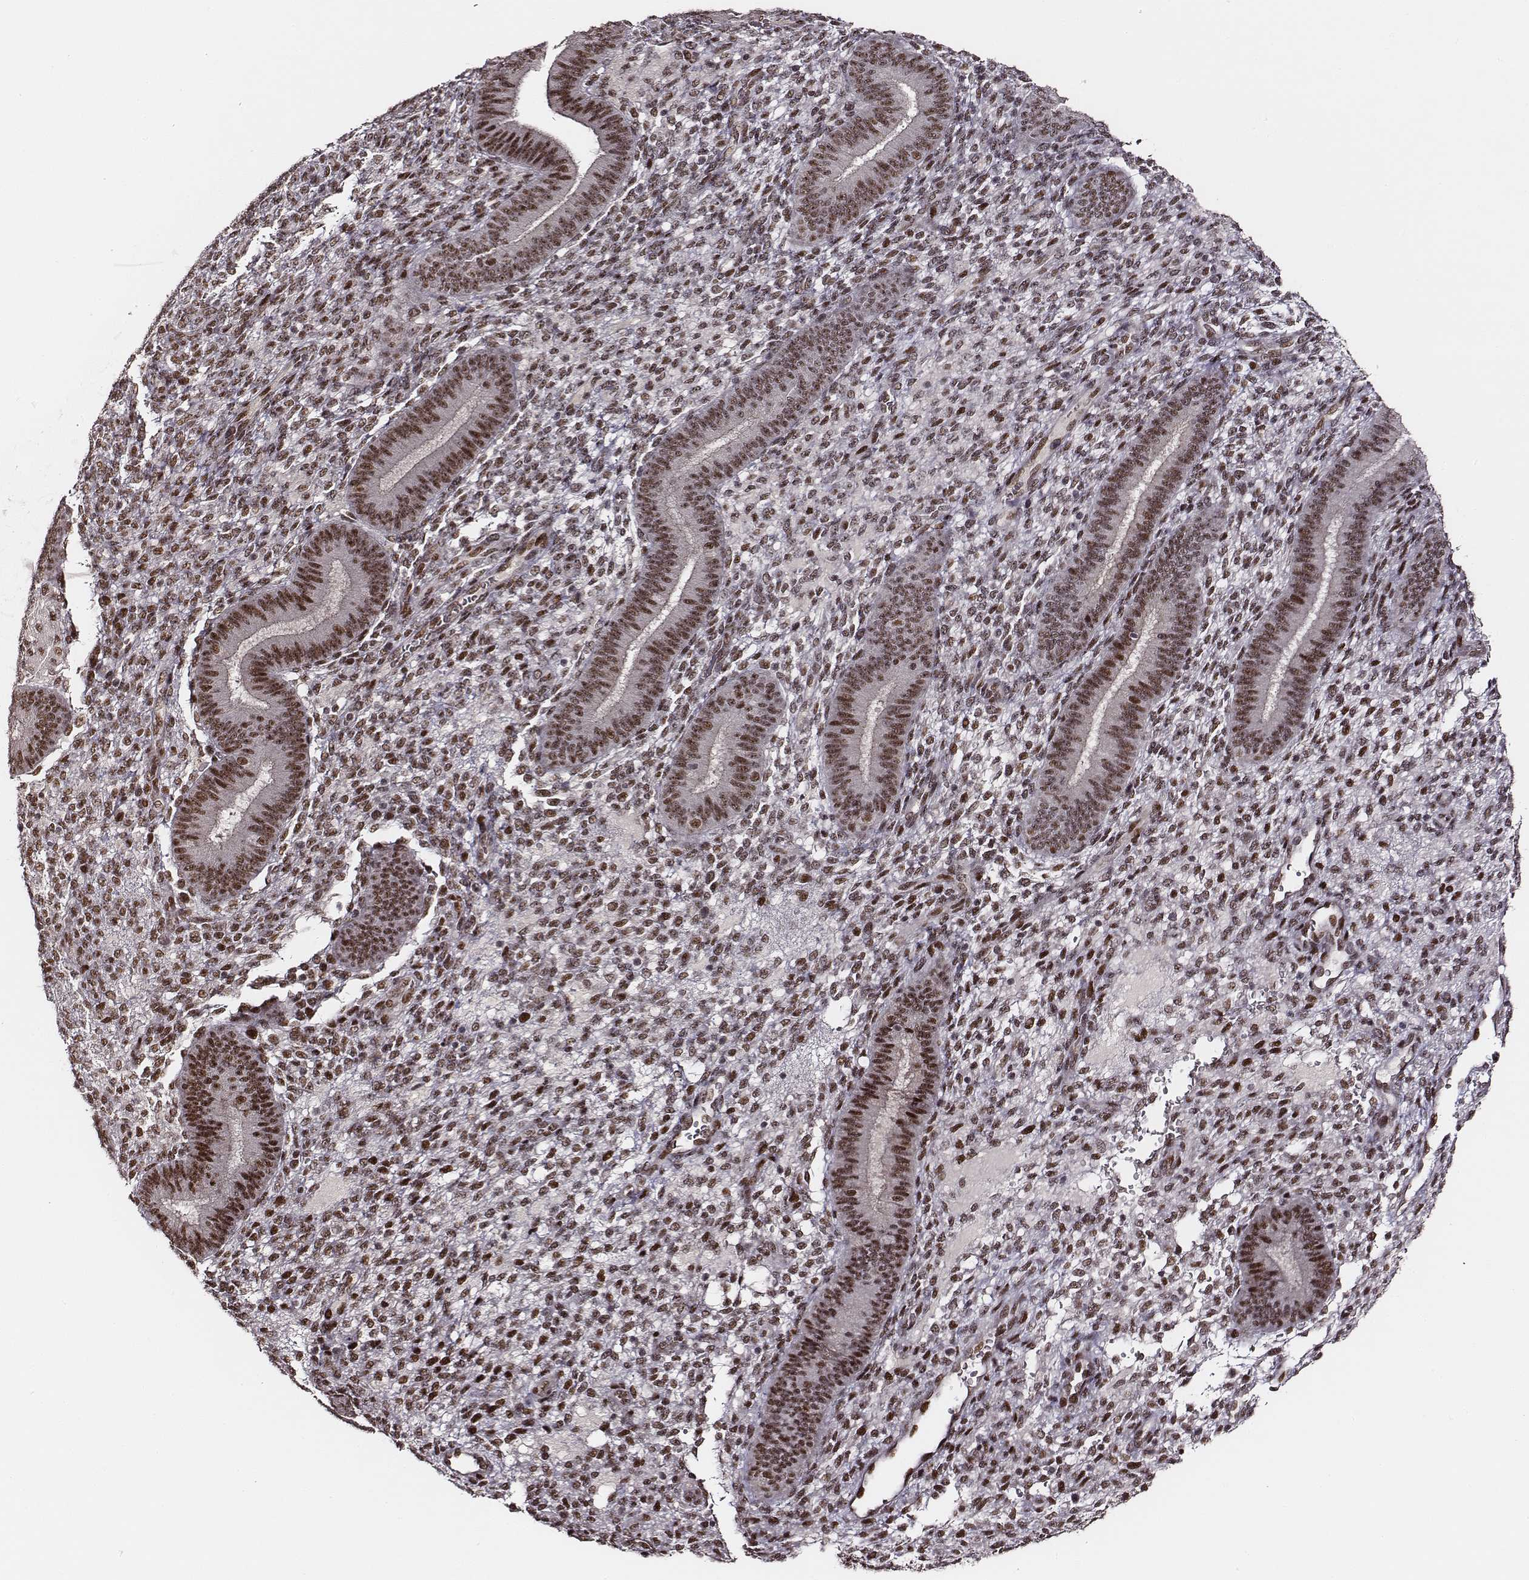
{"staining": {"intensity": "moderate", "quantity": ">75%", "location": "nuclear"}, "tissue": "endometrium", "cell_type": "Cells in endometrial stroma", "image_type": "normal", "snomed": [{"axis": "morphology", "description": "Normal tissue, NOS"}, {"axis": "topography", "description": "Endometrium"}], "caption": "Immunohistochemical staining of benign human endometrium reveals moderate nuclear protein staining in approximately >75% of cells in endometrial stroma.", "gene": "PPARA", "patient": {"sex": "female", "age": 39}}